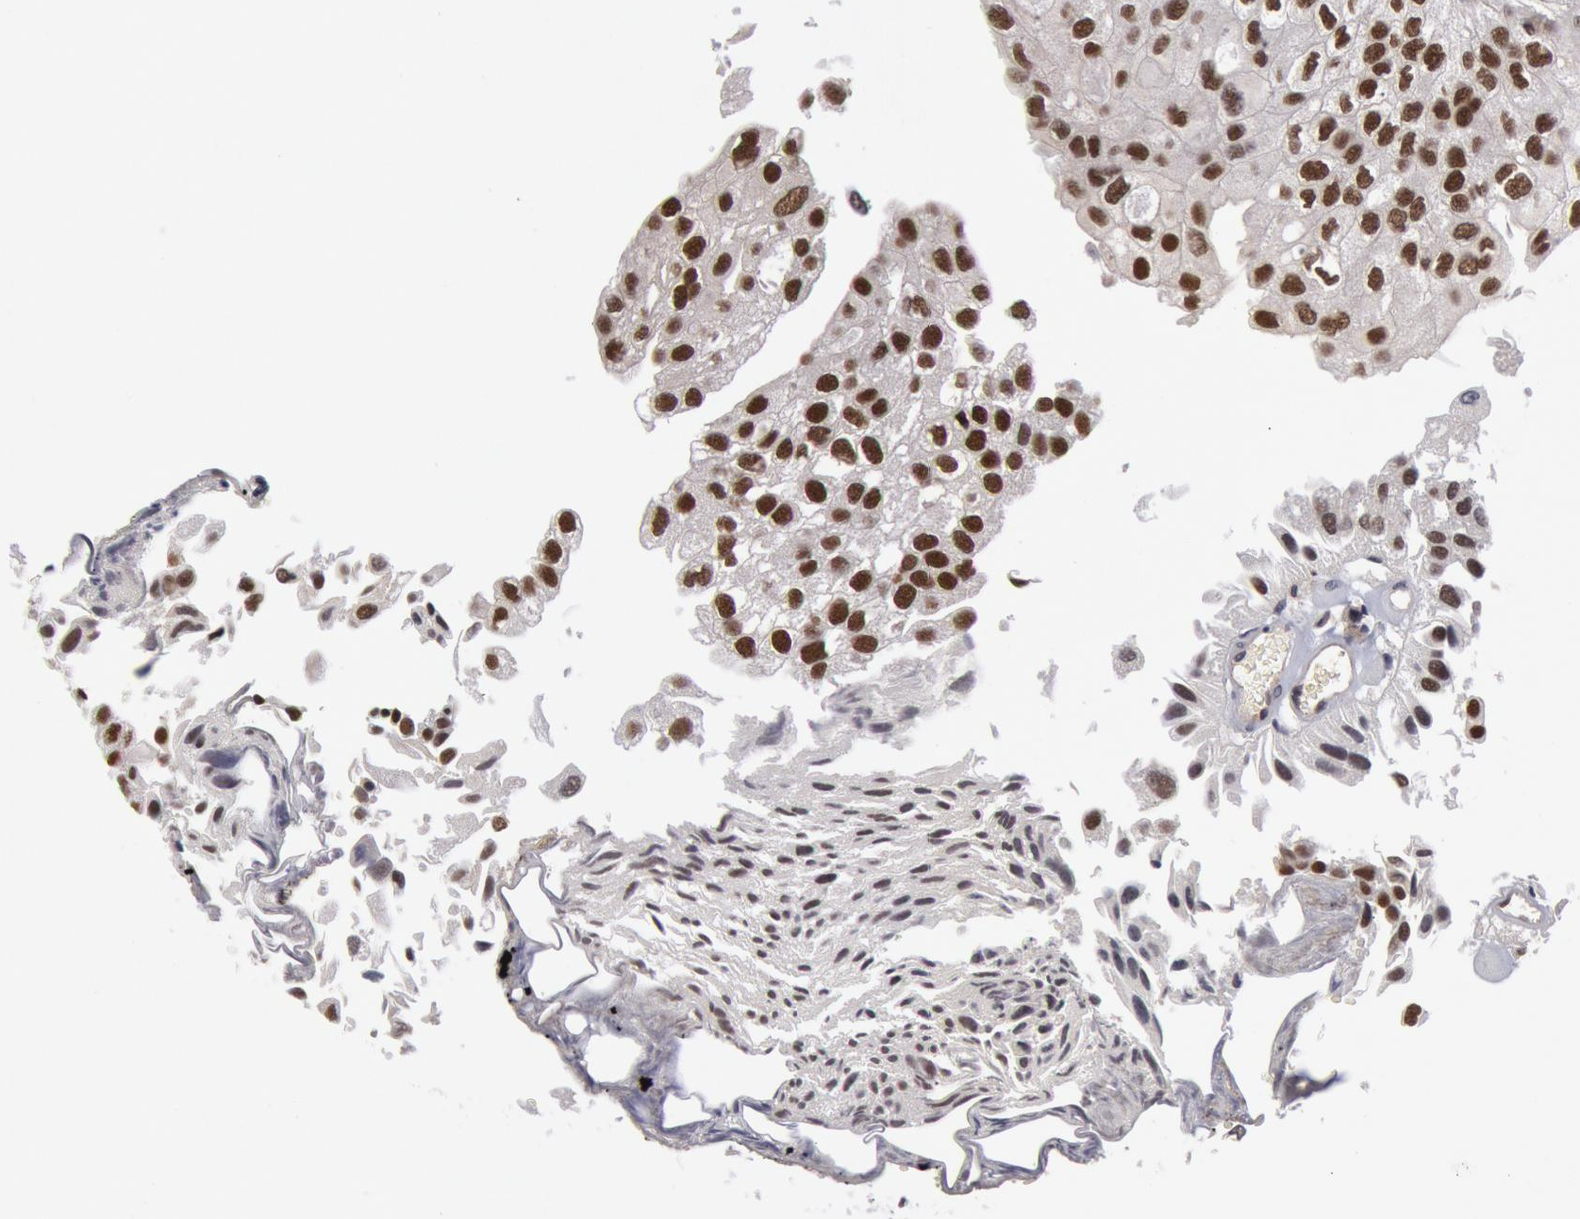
{"staining": {"intensity": "moderate", "quantity": ">75%", "location": "nuclear"}, "tissue": "urothelial cancer", "cell_type": "Tumor cells", "image_type": "cancer", "snomed": [{"axis": "morphology", "description": "Urothelial carcinoma, Low grade"}, {"axis": "topography", "description": "Urinary bladder"}], "caption": "This is an image of immunohistochemistry staining of low-grade urothelial carcinoma, which shows moderate expression in the nuclear of tumor cells.", "gene": "PPP4R3B", "patient": {"sex": "female", "age": 89}}